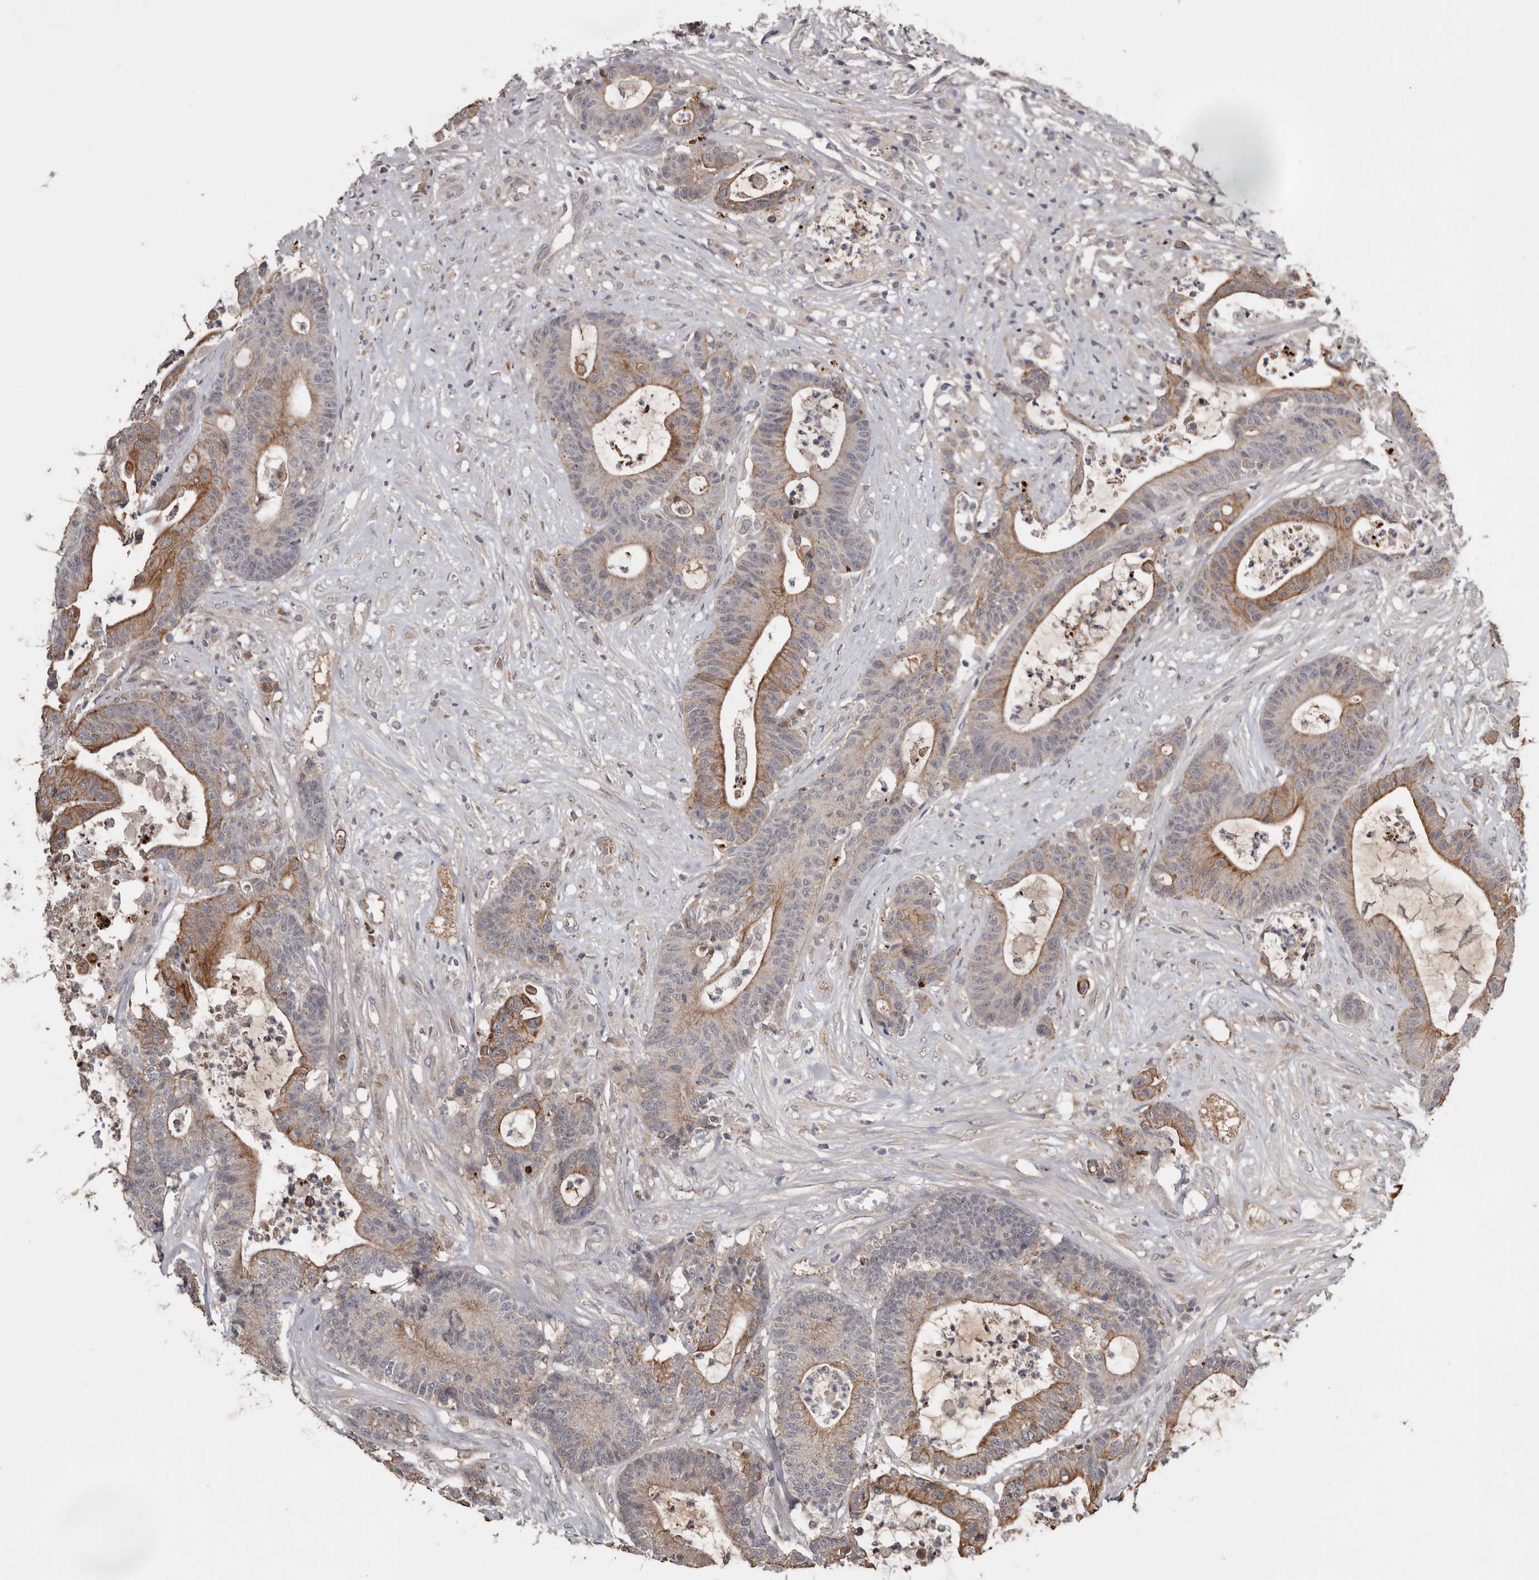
{"staining": {"intensity": "moderate", "quantity": "25%-75%", "location": "cytoplasmic/membranous"}, "tissue": "colorectal cancer", "cell_type": "Tumor cells", "image_type": "cancer", "snomed": [{"axis": "morphology", "description": "Adenocarcinoma, NOS"}, {"axis": "topography", "description": "Colon"}], "caption": "Immunohistochemical staining of human adenocarcinoma (colorectal) reveals moderate cytoplasmic/membranous protein staining in about 25%-75% of tumor cells.", "gene": "NMUR1", "patient": {"sex": "female", "age": 84}}